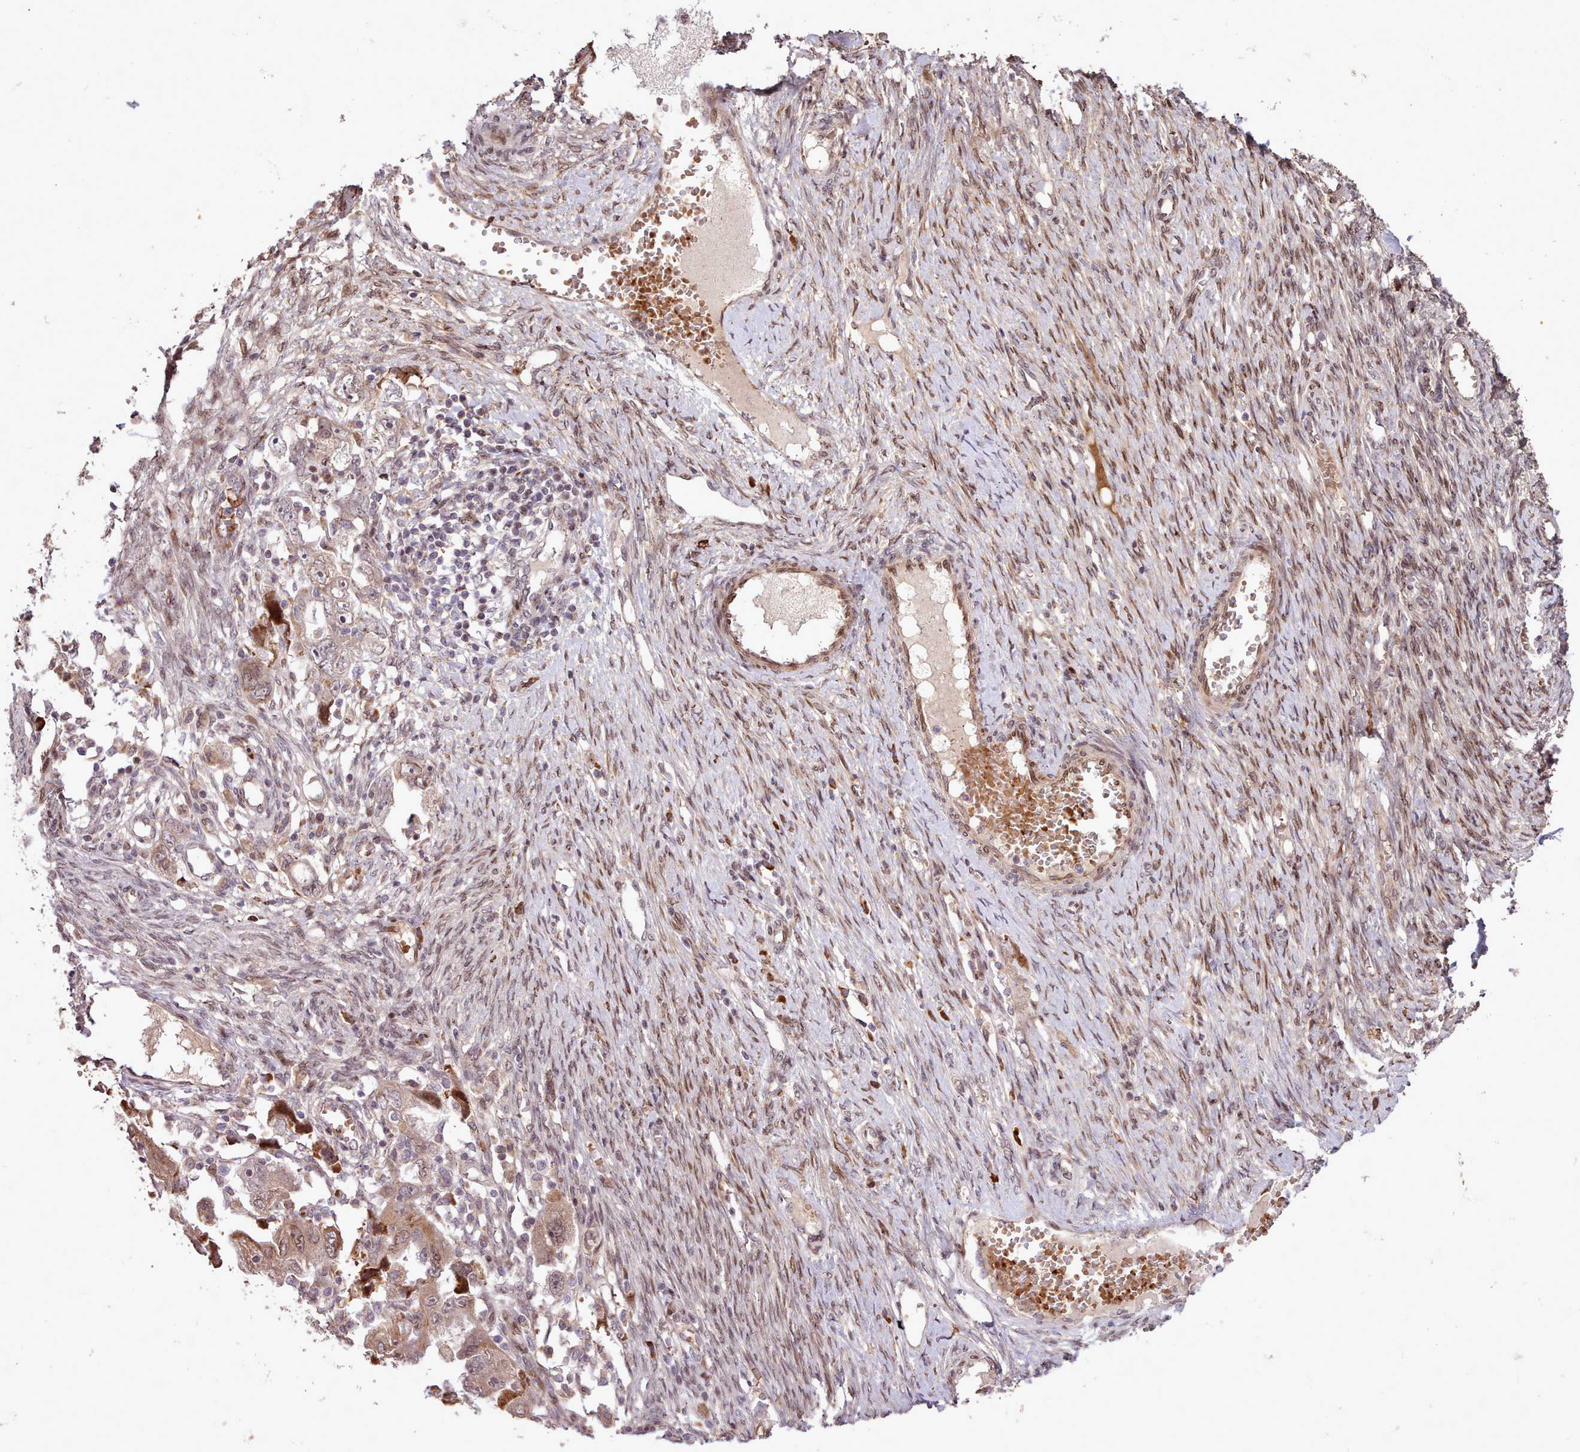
{"staining": {"intensity": "weak", "quantity": "25%-75%", "location": "cytoplasmic/membranous,nuclear"}, "tissue": "ovarian cancer", "cell_type": "Tumor cells", "image_type": "cancer", "snomed": [{"axis": "morphology", "description": "Carcinoma, NOS"}, {"axis": "morphology", "description": "Cystadenocarcinoma, serous, NOS"}, {"axis": "topography", "description": "Ovary"}], "caption": "This photomicrograph shows carcinoma (ovarian) stained with immunohistochemistry (IHC) to label a protein in brown. The cytoplasmic/membranous and nuclear of tumor cells show weak positivity for the protein. Nuclei are counter-stained blue.", "gene": "CABP1", "patient": {"sex": "female", "age": 69}}